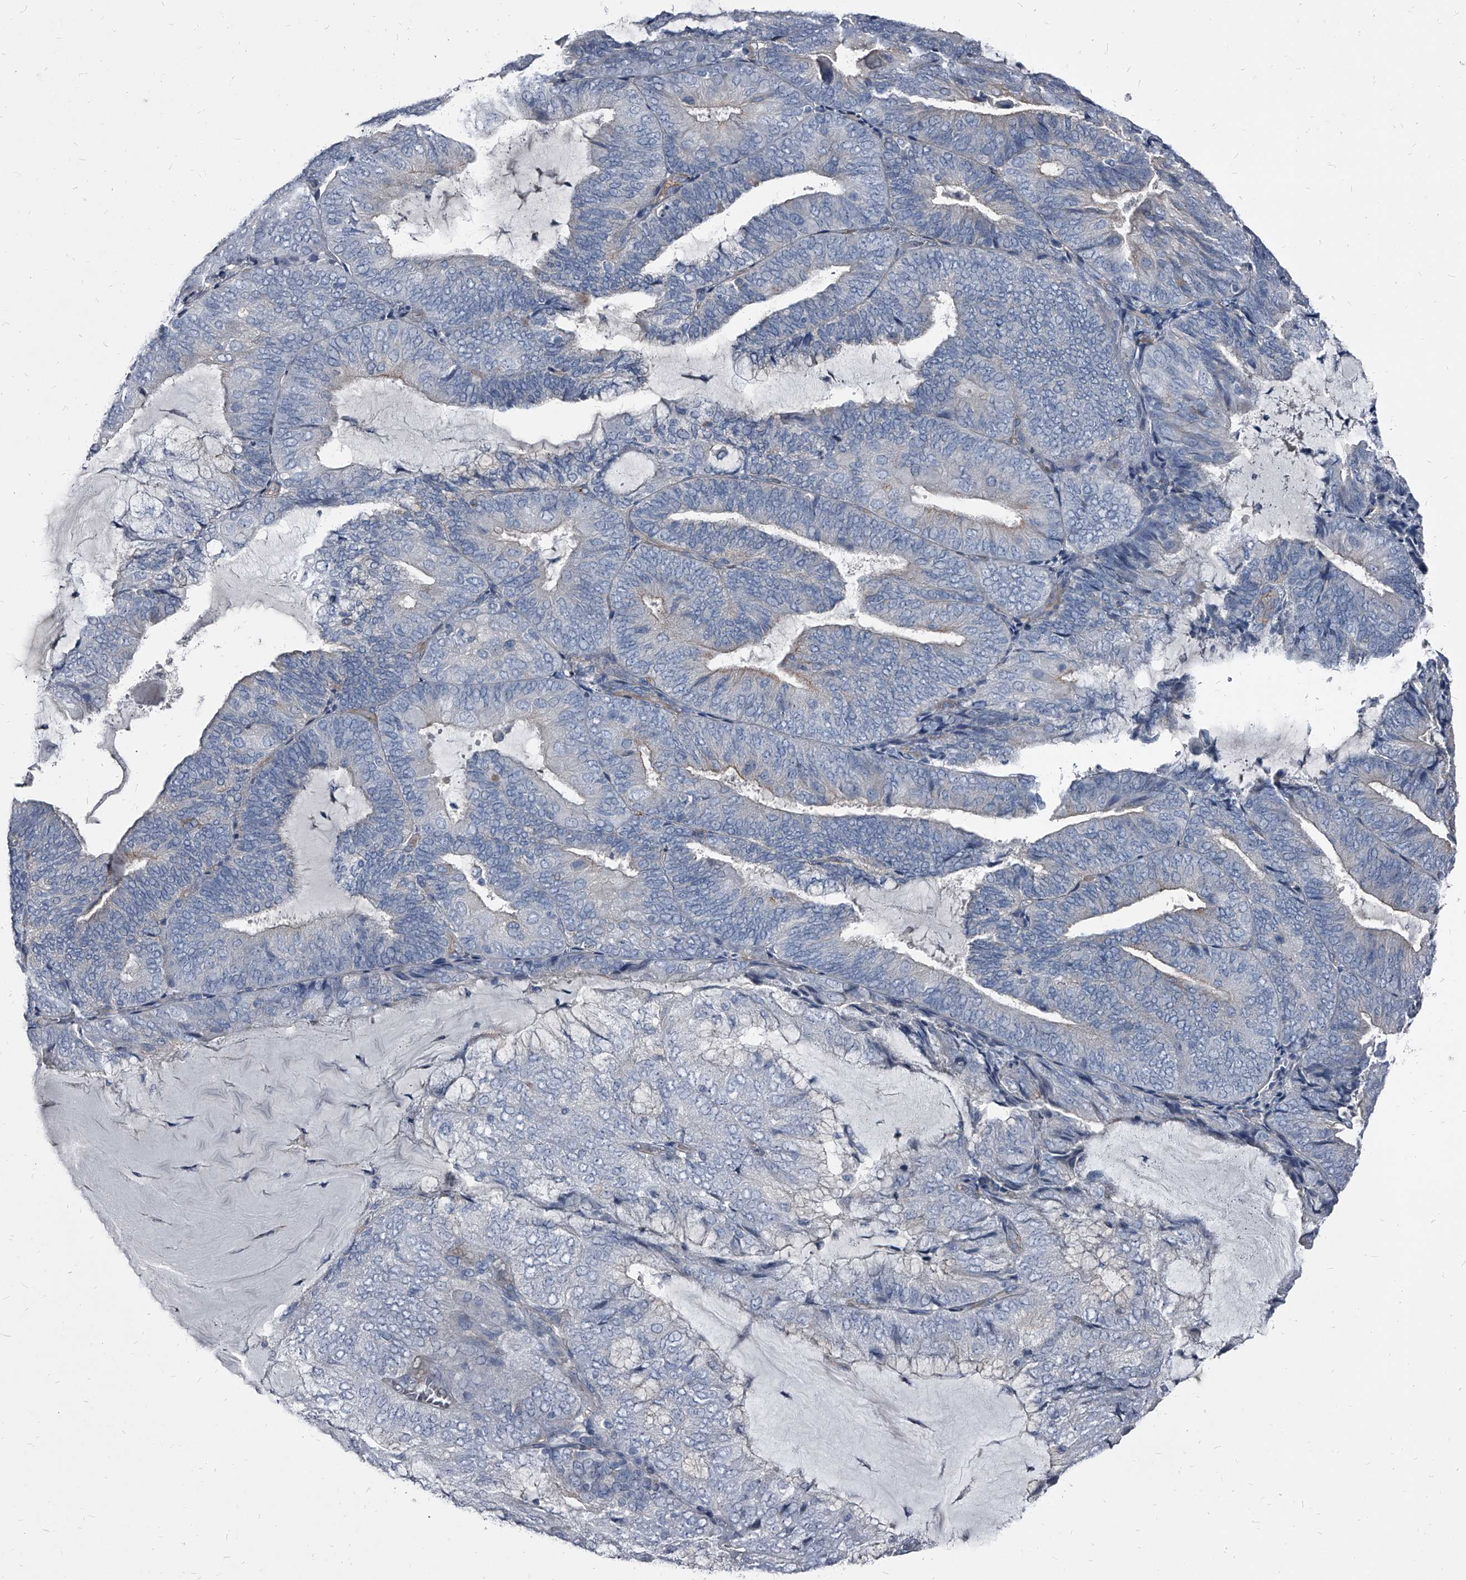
{"staining": {"intensity": "negative", "quantity": "none", "location": "none"}, "tissue": "endometrial cancer", "cell_type": "Tumor cells", "image_type": "cancer", "snomed": [{"axis": "morphology", "description": "Adenocarcinoma, NOS"}, {"axis": "topography", "description": "Endometrium"}], "caption": "Endometrial cancer (adenocarcinoma) was stained to show a protein in brown. There is no significant positivity in tumor cells.", "gene": "PGLYRP3", "patient": {"sex": "female", "age": 81}}